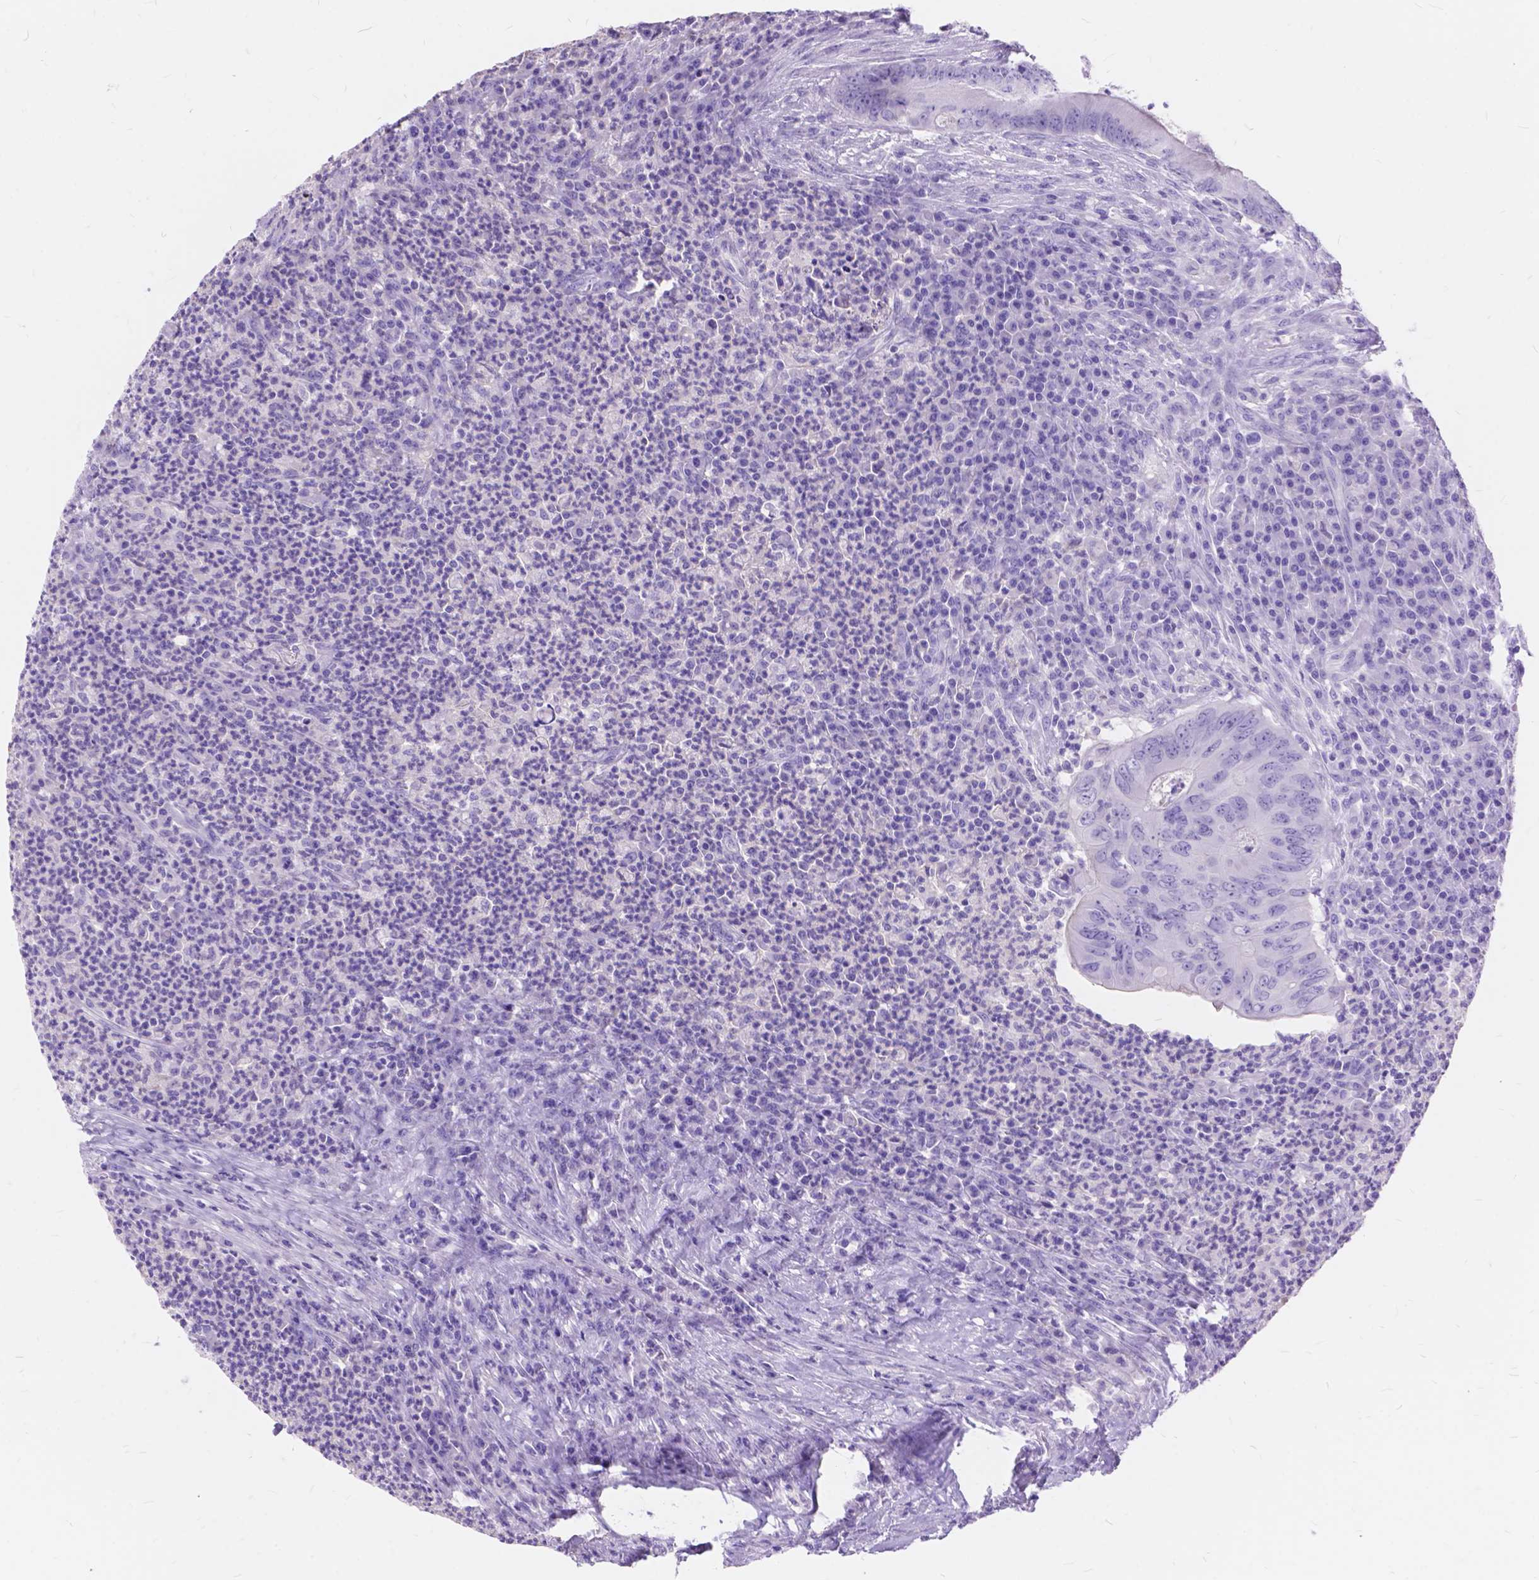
{"staining": {"intensity": "negative", "quantity": "none", "location": "none"}, "tissue": "colorectal cancer", "cell_type": "Tumor cells", "image_type": "cancer", "snomed": [{"axis": "morphology", "description": "Adenocarcinoma, NOS"}, {"axis": "topography", "description": "Colon"}], "caption": "Immunohistochemistry (IHC) photomicrograph of human colorectal cancer stained for a protein (brown), which reveals no staining in tumor cells.", "gene": "FOXL2", "patient": {"sex": "female", "age": 74}}